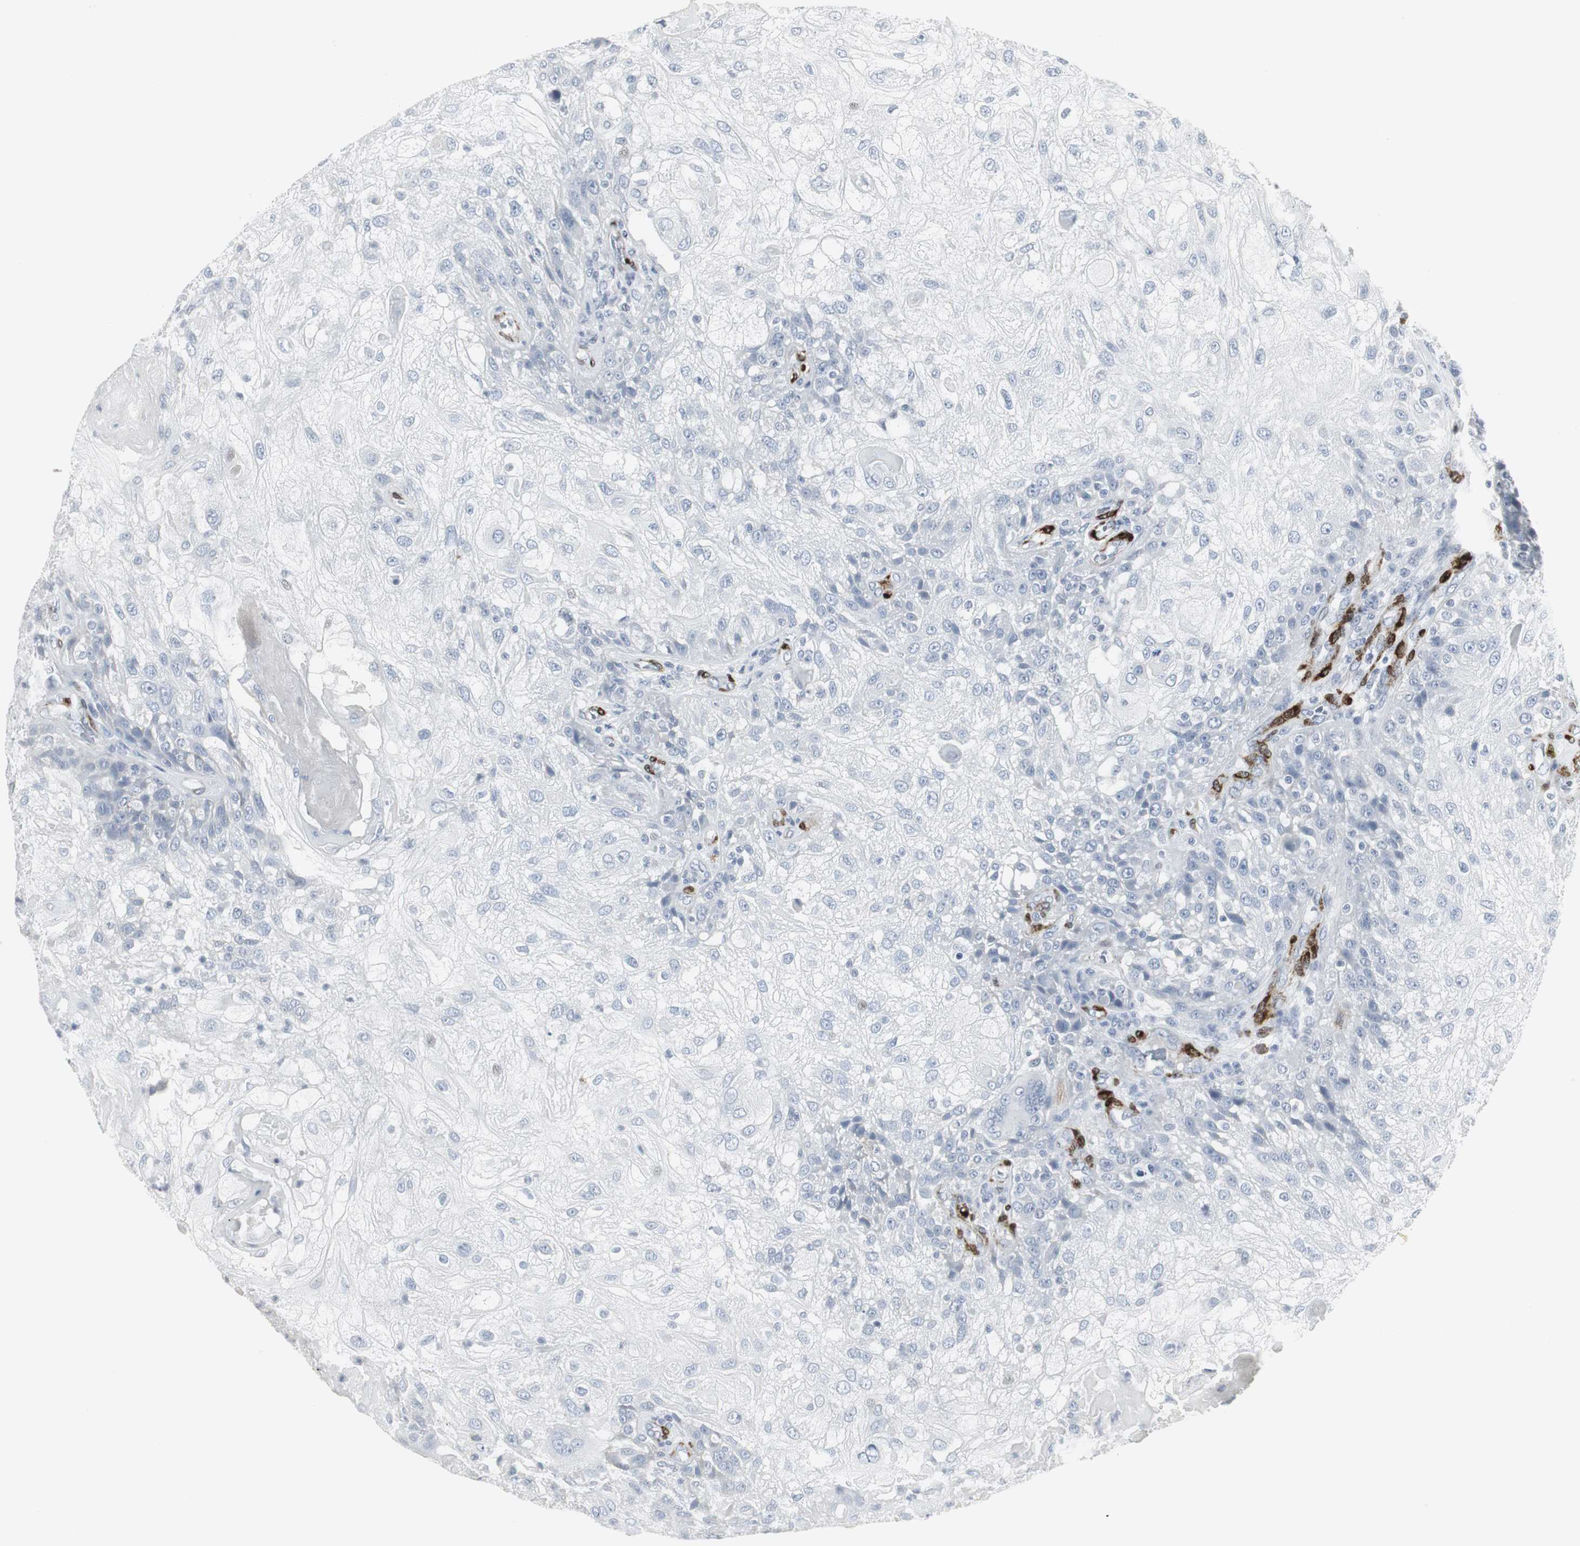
{"staining": {"intensity": "negative", "quantity": "none", "location": "none"}, "tissue": "skin cancer", "cell_type": "Tumor cells", "image_type": "cancer", "snomed": [{"axis": "morphology", "description": "Normal tissue, NOS"}, {"axis": "morphology", "description": "Squamous cell carcinoma, NOS"}, {"axis": "topography", "description": "Skin"}], "caption": "Tumor cells show no significant protein expression in skin cancer. The staining is performed using DAB brown chromogen with nuclei counter-stained in using hematoxylin.", "gene": "PPP1R14A", "patient": {"sex": "female", "age": 83}}